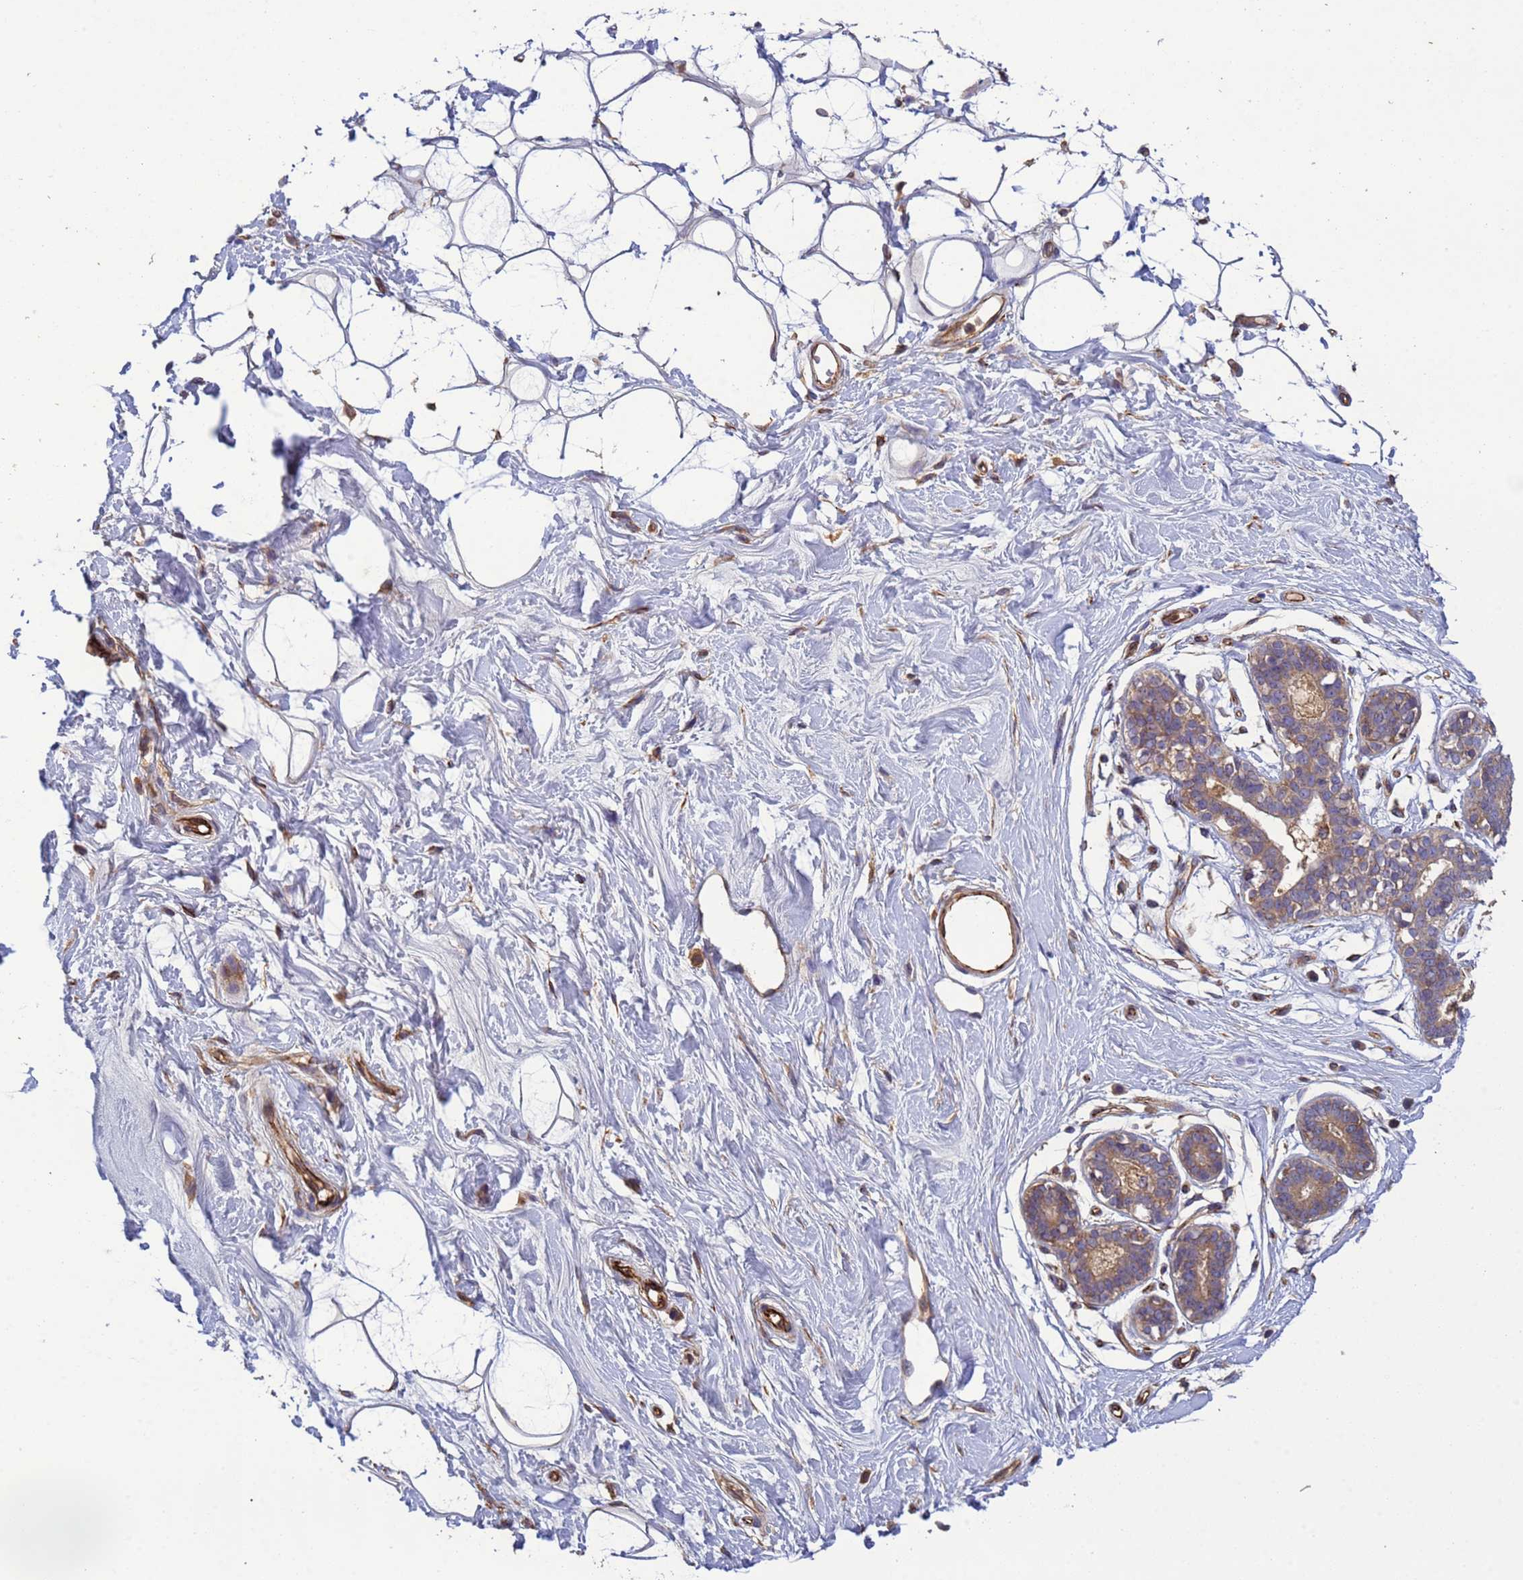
{"staining": {"intensity": "negative", "quantity": "none", "location": "none"}, "tissue": "adipose tissue", "cell_type": "Adipocytes", "image_type": "normal", "snomed": [{"axis": "morphology", "description": "Normal tissue, NOS"}, {"axis": "topography", "description": "Breast"}], "caption": "Unremarkable adipose tissue was stained to show a protein in brown. There is no significant positivity in adipocytes. The staining was performed using DAB (3,3'-diaminobenzidine) to visualize the protein expression in brown, while the nuclei were stained in blue with hematoxylin (Magnification: 20x).", "gene": "RAB10", "patient": {"sex": "female", "age": 26}}